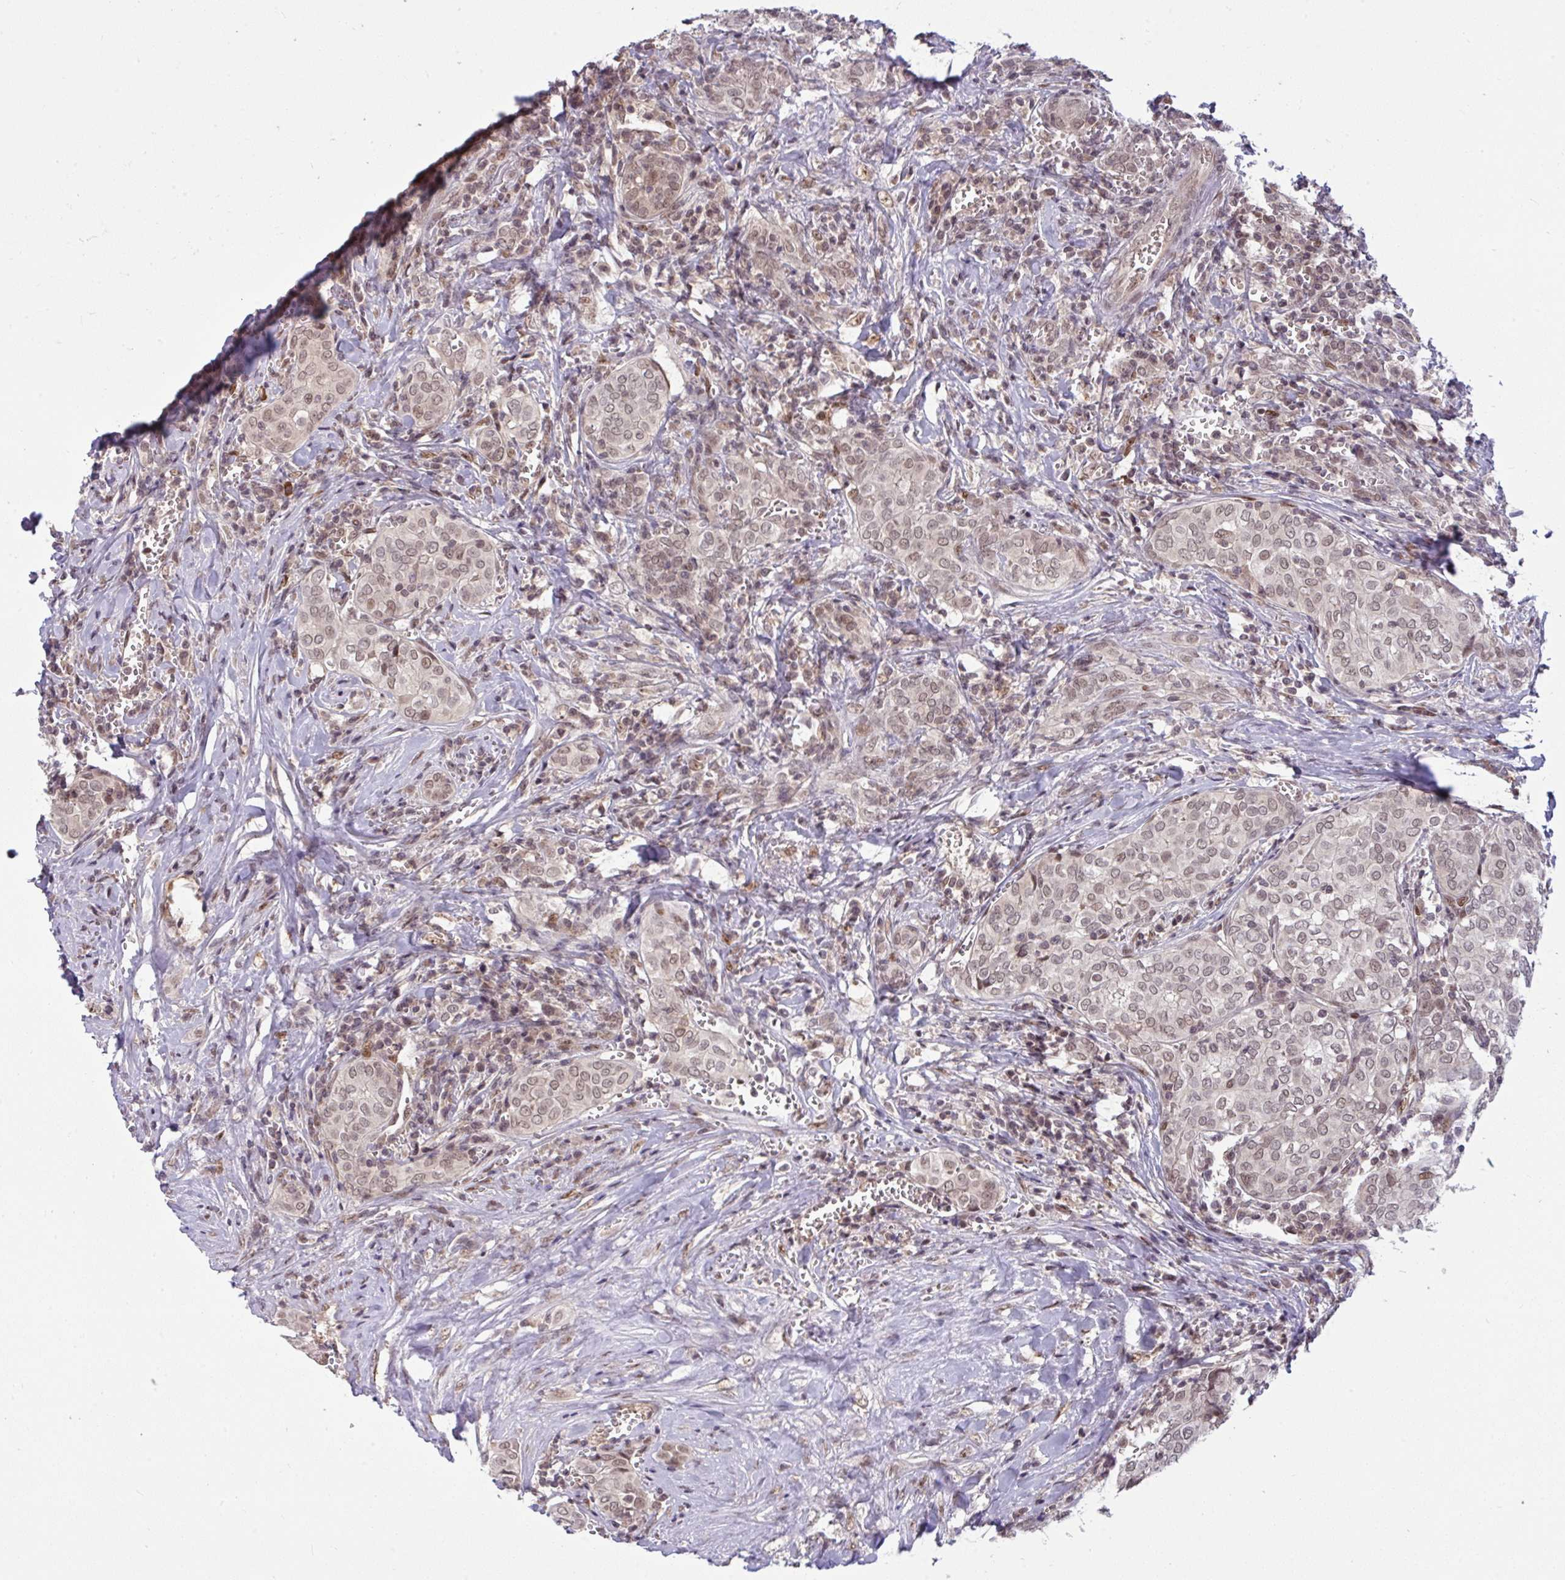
{"staining": {"intensity": "moderate", "quantity": ">75%", "location": "nuclear"}, "tissue": "thyroid cancer", "cell_type": "Tumor cells", "image_type": "cancer", "snomed": [{"axis": "morphology", "description": "Papillary adenocarcinoma, NOS"}, {"axis": "topography", "description": "Thyroid gland"}], "caption": "Approximately >75% of tumor cells in human papillary adenocarcinoma (thyroid) demonstrate moderate nuclear protein expression as visualized by brown immunohistochemical staining.", "gene": "KLF2", "patient": {"sex": "female", "age": 30}}